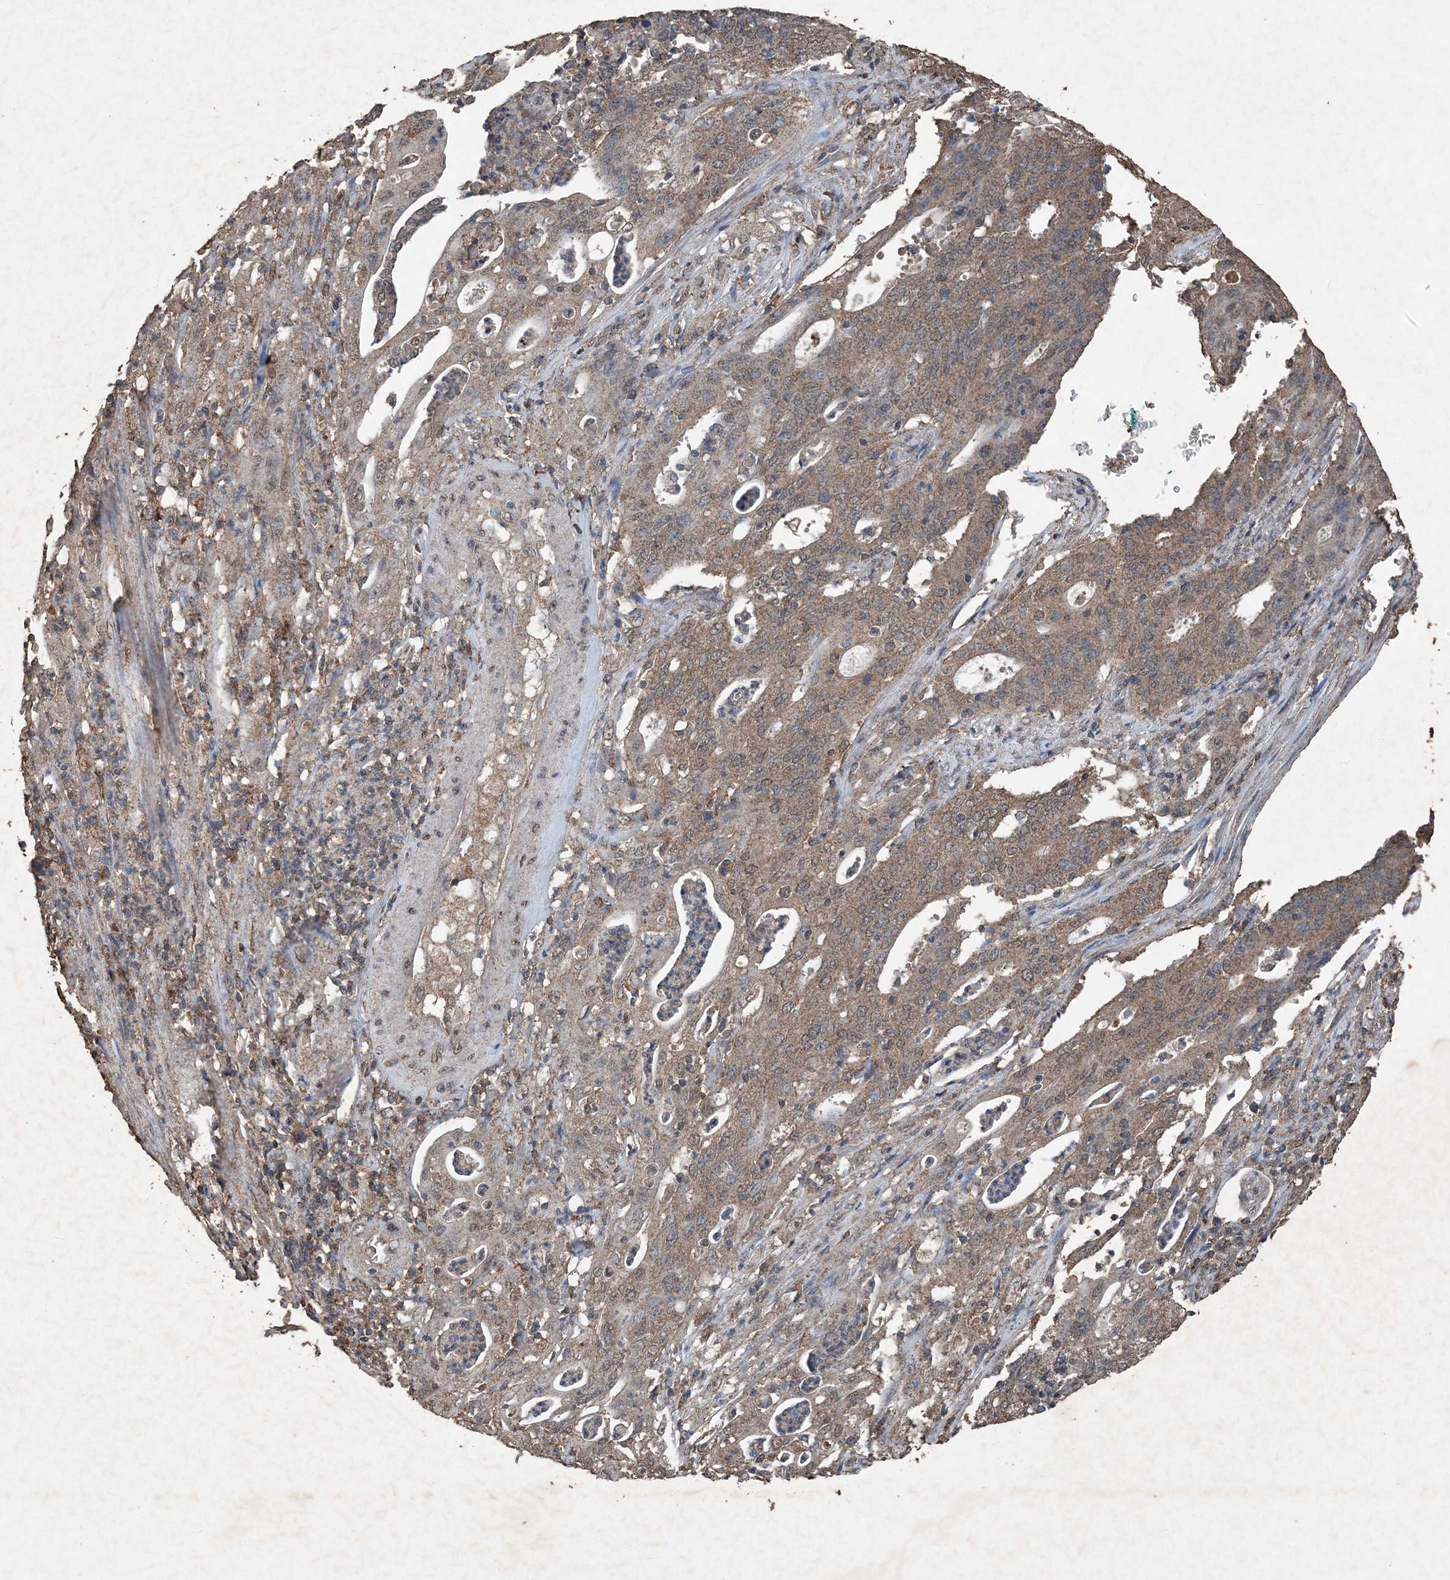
{"staining": {"intensity": "moderate", "quantity": "25%-75%", "location": "cytoplasmic/membranous"}, "tissue": "cervical cancer", "cell_type": "Tumor cells", "image_type": "cancer", "snomed": [{"axis": "morphology", "description": "Adenocarcinoma, NOS"}, {"axis": "topography", "description": "Cervix"}], "caption": "Tumor cells display moderate cytoplasmic/membranous positivity in about 25%-75% of cells in adenocarcinoma (cervical).", "gene": "FCN3", "patient": {"sex": "female", "age": 44}}